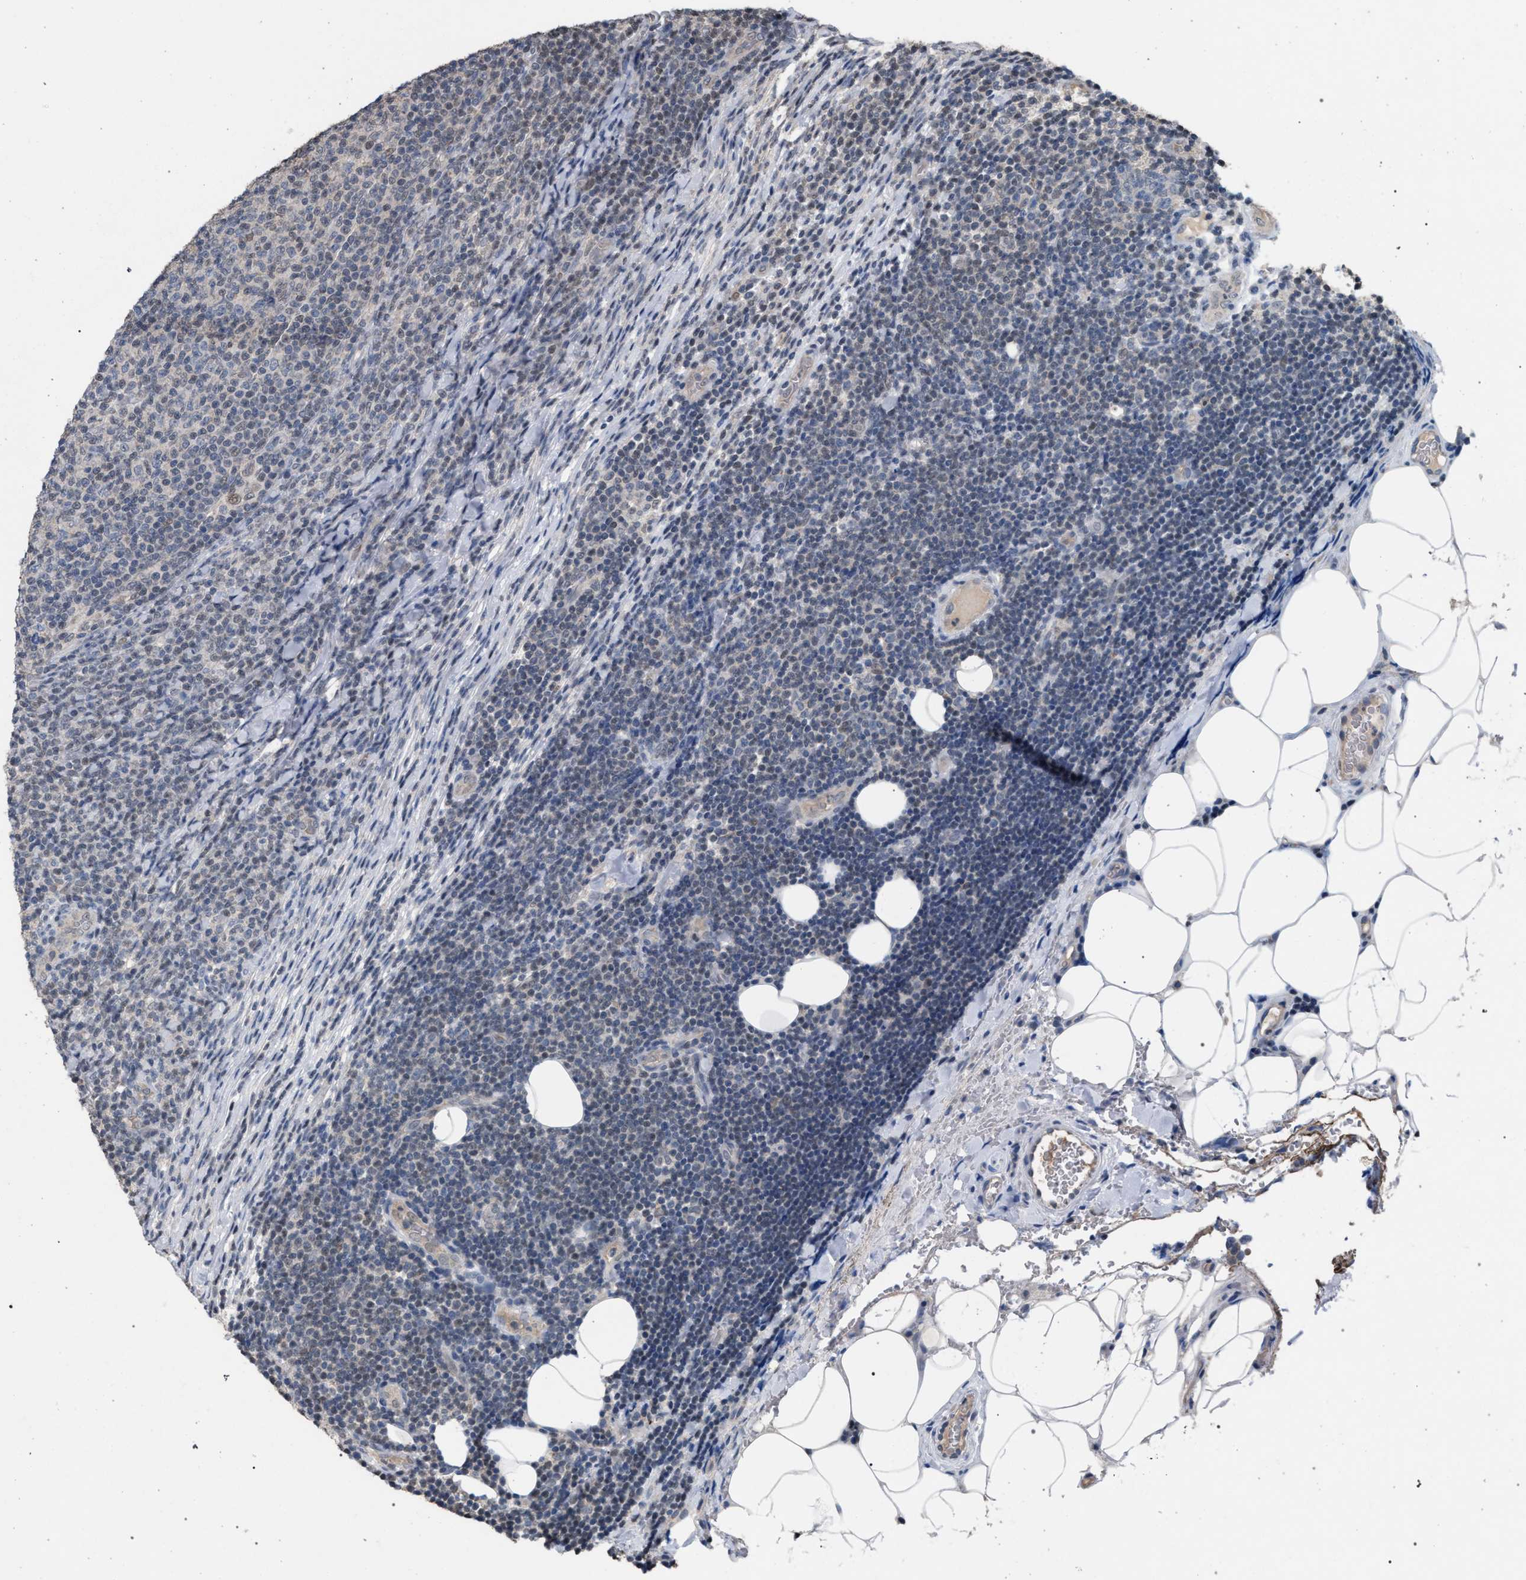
{"staining": {"intensity": "negative", "quantity": "none", "location": "none"}, "tissue": "lymphoma", "cell_type": "Tumor cells", "image_type": "cancer", "snomed": [{"axis": "morphology", "description": "Malignant lymphoma, non-Hodgkin's type, Low grade"}, {"axis": "topography", "description": "Lymph node"}], "caption": "Immunohistochemistry histopathology image of neoplastic tissue: malignant lymphoma, non-Hodgkin's type (low-grade) stained with DAB (3,3'-diaminobenzidine) displays no significant protein staining in tumor cells.", "gene": "TECPR1", "patient": {"sex": "male", "age": 66}}